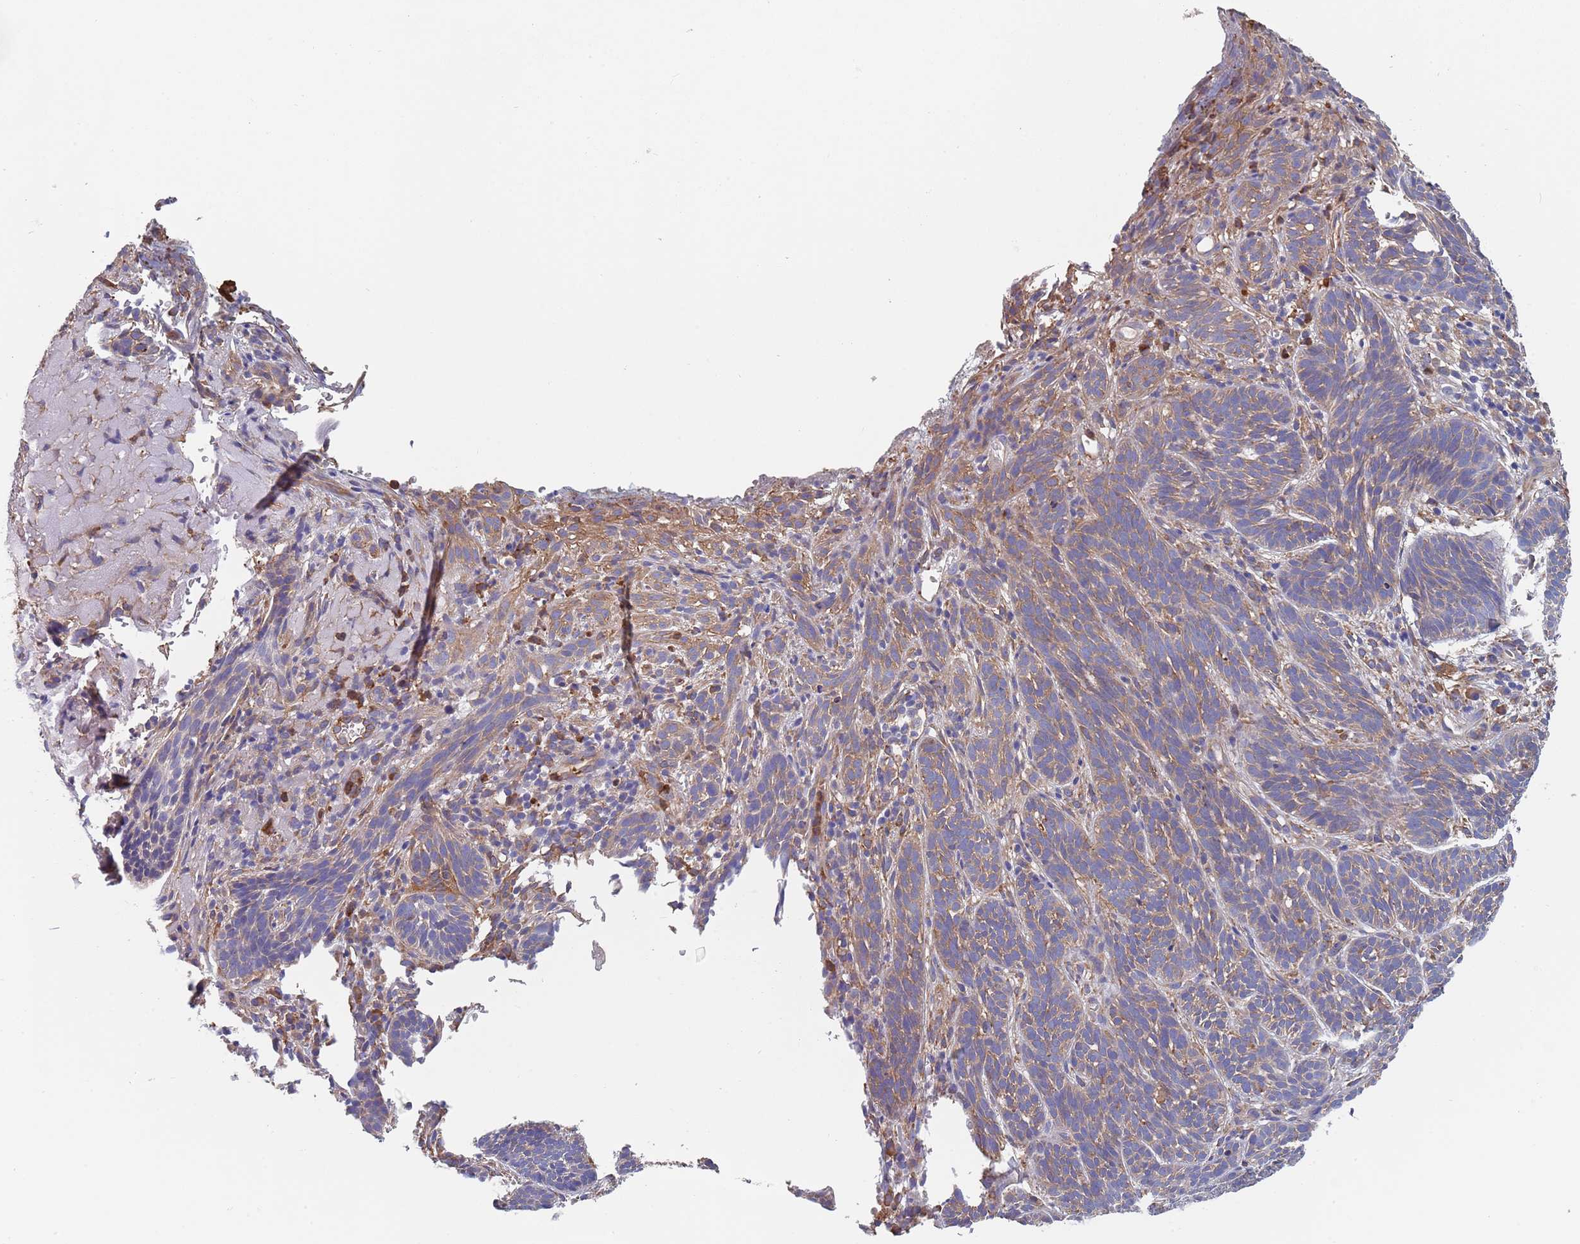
{"staining": {"intensity": "weak", "quantity": "25%-75%", "location": "cytoplasmic/membranous"}, "tissue": "skin cancer", "cell_type": "Tumor cells", "image_type": "cancer", "snomed": [{"axis": "morphology", "description": "Basal cell carcinoma"}, {"axis": "topography", "description": "Skin"}], "caption": "This is an image of IHC staining of skin cancer, which shows weak positivity in the cytoplasmic/membranous of tumor cells.", "gene": "DCUN1D3", "patient": {"sex": "male", "age": 71}}